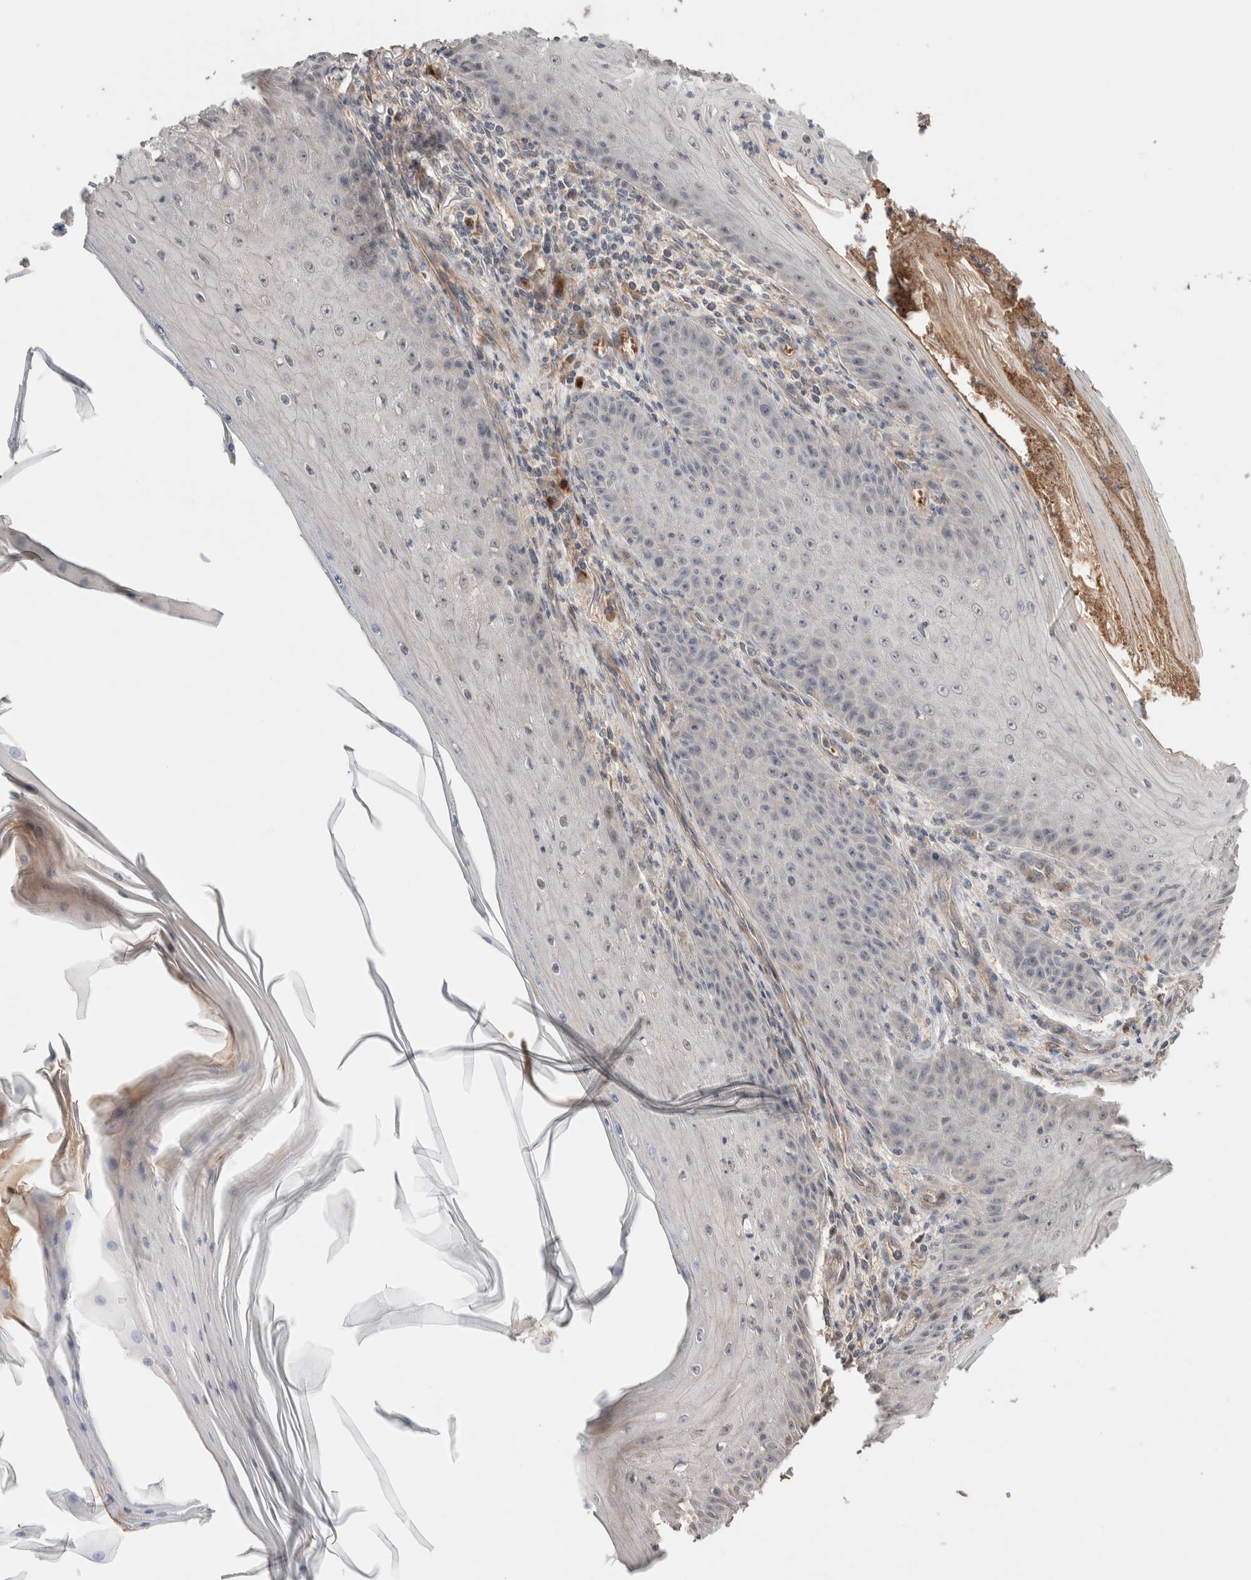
{"staining": {"intensity": "negative", "quantity": "none", "location": "none"}, "tissue": "skin cancer", "cell_type": "Tumor cells", "image_type": "cancer", "snomed": [{"axis": "morphology", "description": "Squamous cell carcinoma, NOS"}, {"axis": "topography", "description": "Skin"}], "caption": "This photomicrograph is of skin cancer (squamous cell carcinoma) stained with immunohistochemistry to label a protein in brown with the nuclei are counter-stained blue. There is no expression in tumor cells.", "gene": "WDR91", "patient": {"sex": "female", "age": 73}}